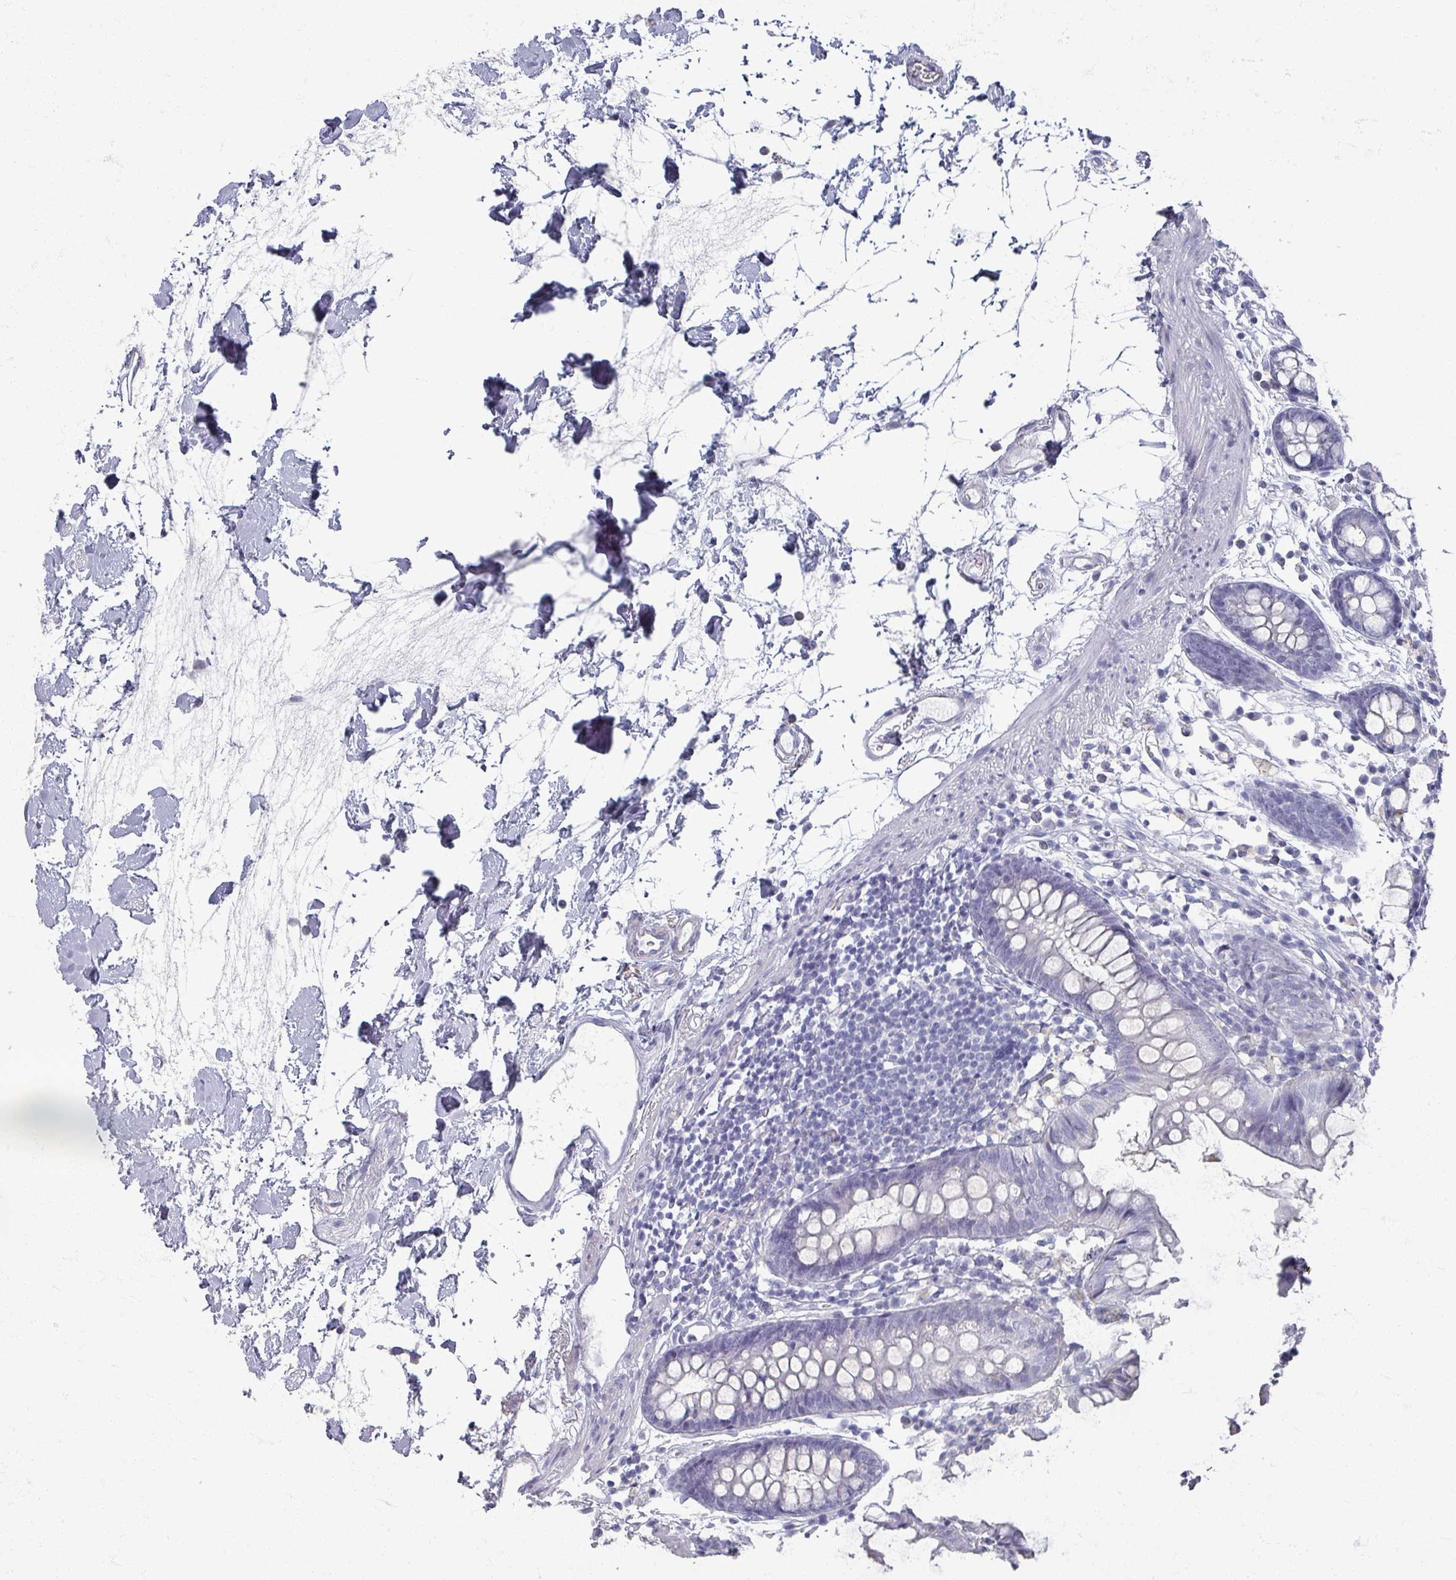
{"staining": {"intensity": "negative", "quantity": "none", "location": "none"}, "tissue": "colon", "cell_type": "Endothelial cells", "image_type": "normal", "snomed": [{"axis": "morphology", "description": "Normal tissue, NOS"}, {"axis": "topography", "description": "Colon"}], "caption": "Photomicrograph shows no significant protein expression in endothelial cells of normal colon.", "gene": "OMG", "patient": {"sex": "female", "age": 84}}